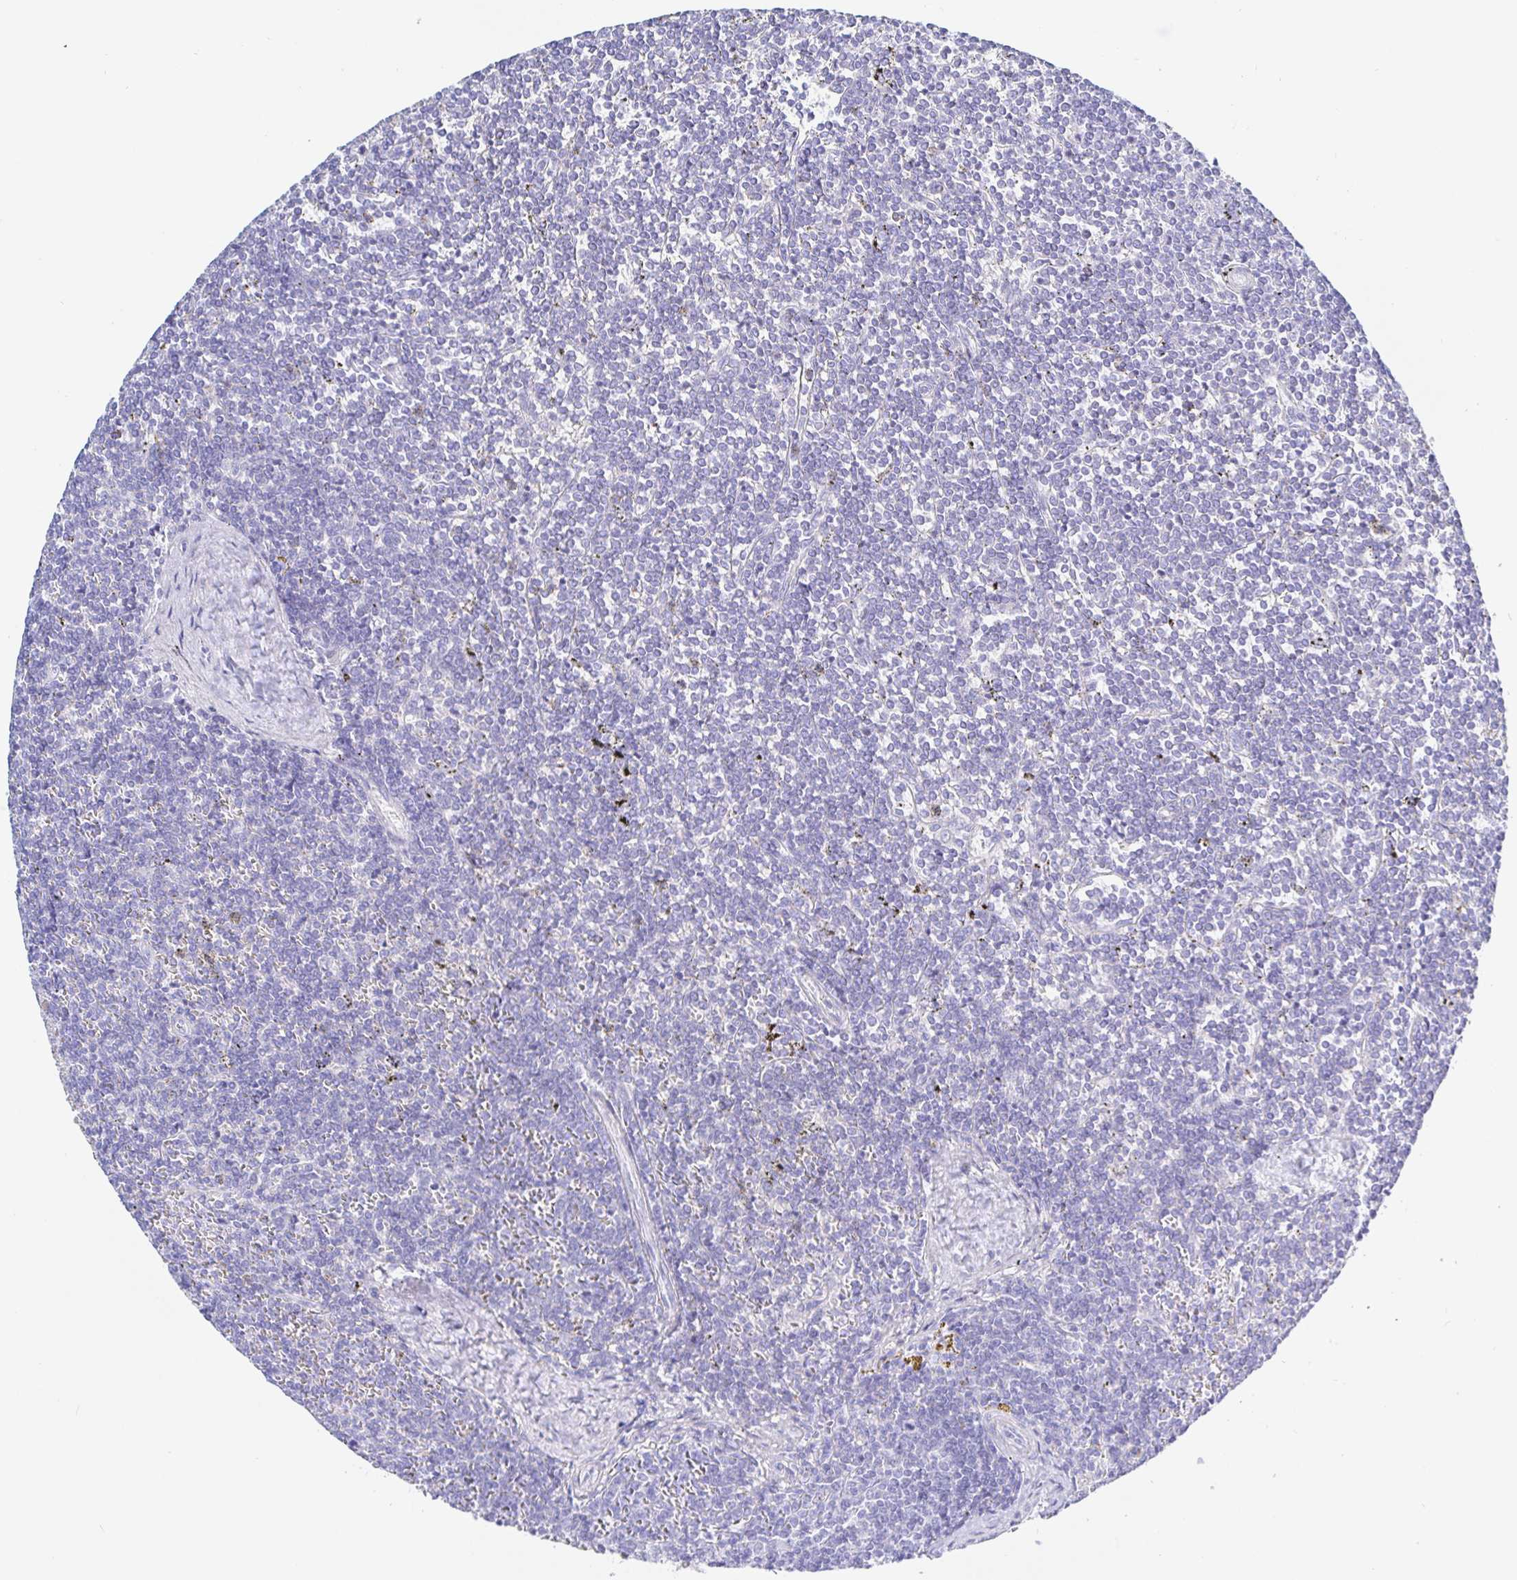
{"staining": {"intensity": "negative", "quantity": "none", "location": "none"}, "tissue": "lymphoma", "cell_type": "Tumor cells", "image_type": "cancer", "snomed": [{"axis": "morphology", "description": "Malignant lymphoma, non-Hodgkin's type, Low grade"}, {"axis": "topography", "description": "Spleen"}], "caption": "Tumor cells show no significant positivity in low-grade malignant lymphoma, non-Hodgkin's type.", "gene": "KCNH6", "patient": {"sex": "male", "age": 78}}